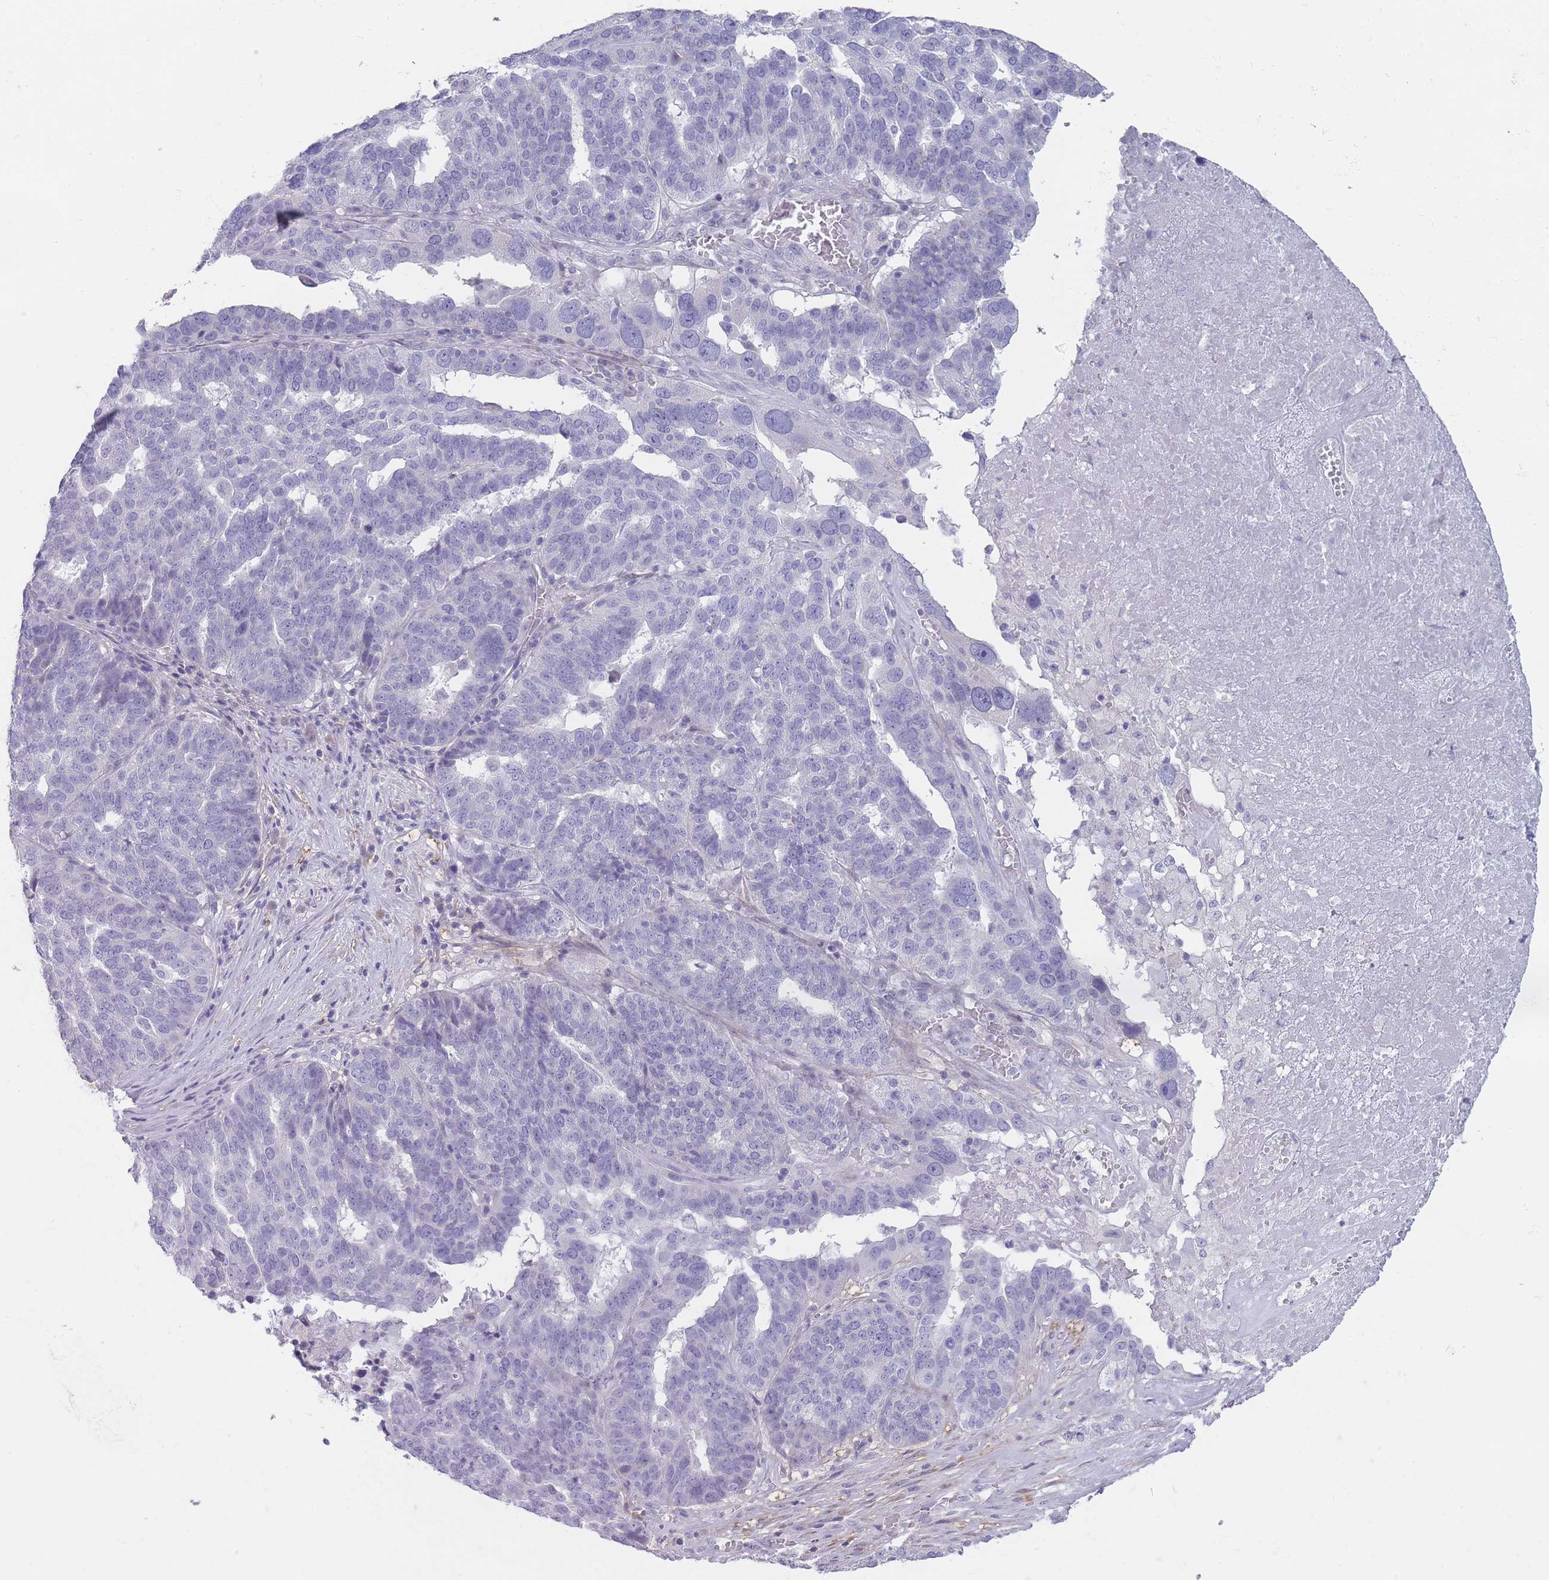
{"staining": {"intensity": "negative", "quantity": "none", "location": "none"}, "tissue": "ovarian cancer", "cell_type": "Tumor cells", "image_type": "cancer", "snomed": [{"axis": "morphology", "description": "Cystadenocarcinoma, serous, NOS"}, {"axis": "topography", "description": "Ovary"}], "caption": "IHC histopathology image of serous cystadenocarcinoma (ovarian) stained for a protein (brown), which demonstrates no expression in tumor cells.", "gene": "PAIP2B", "patient": {"sex": "female", "age": 59}}